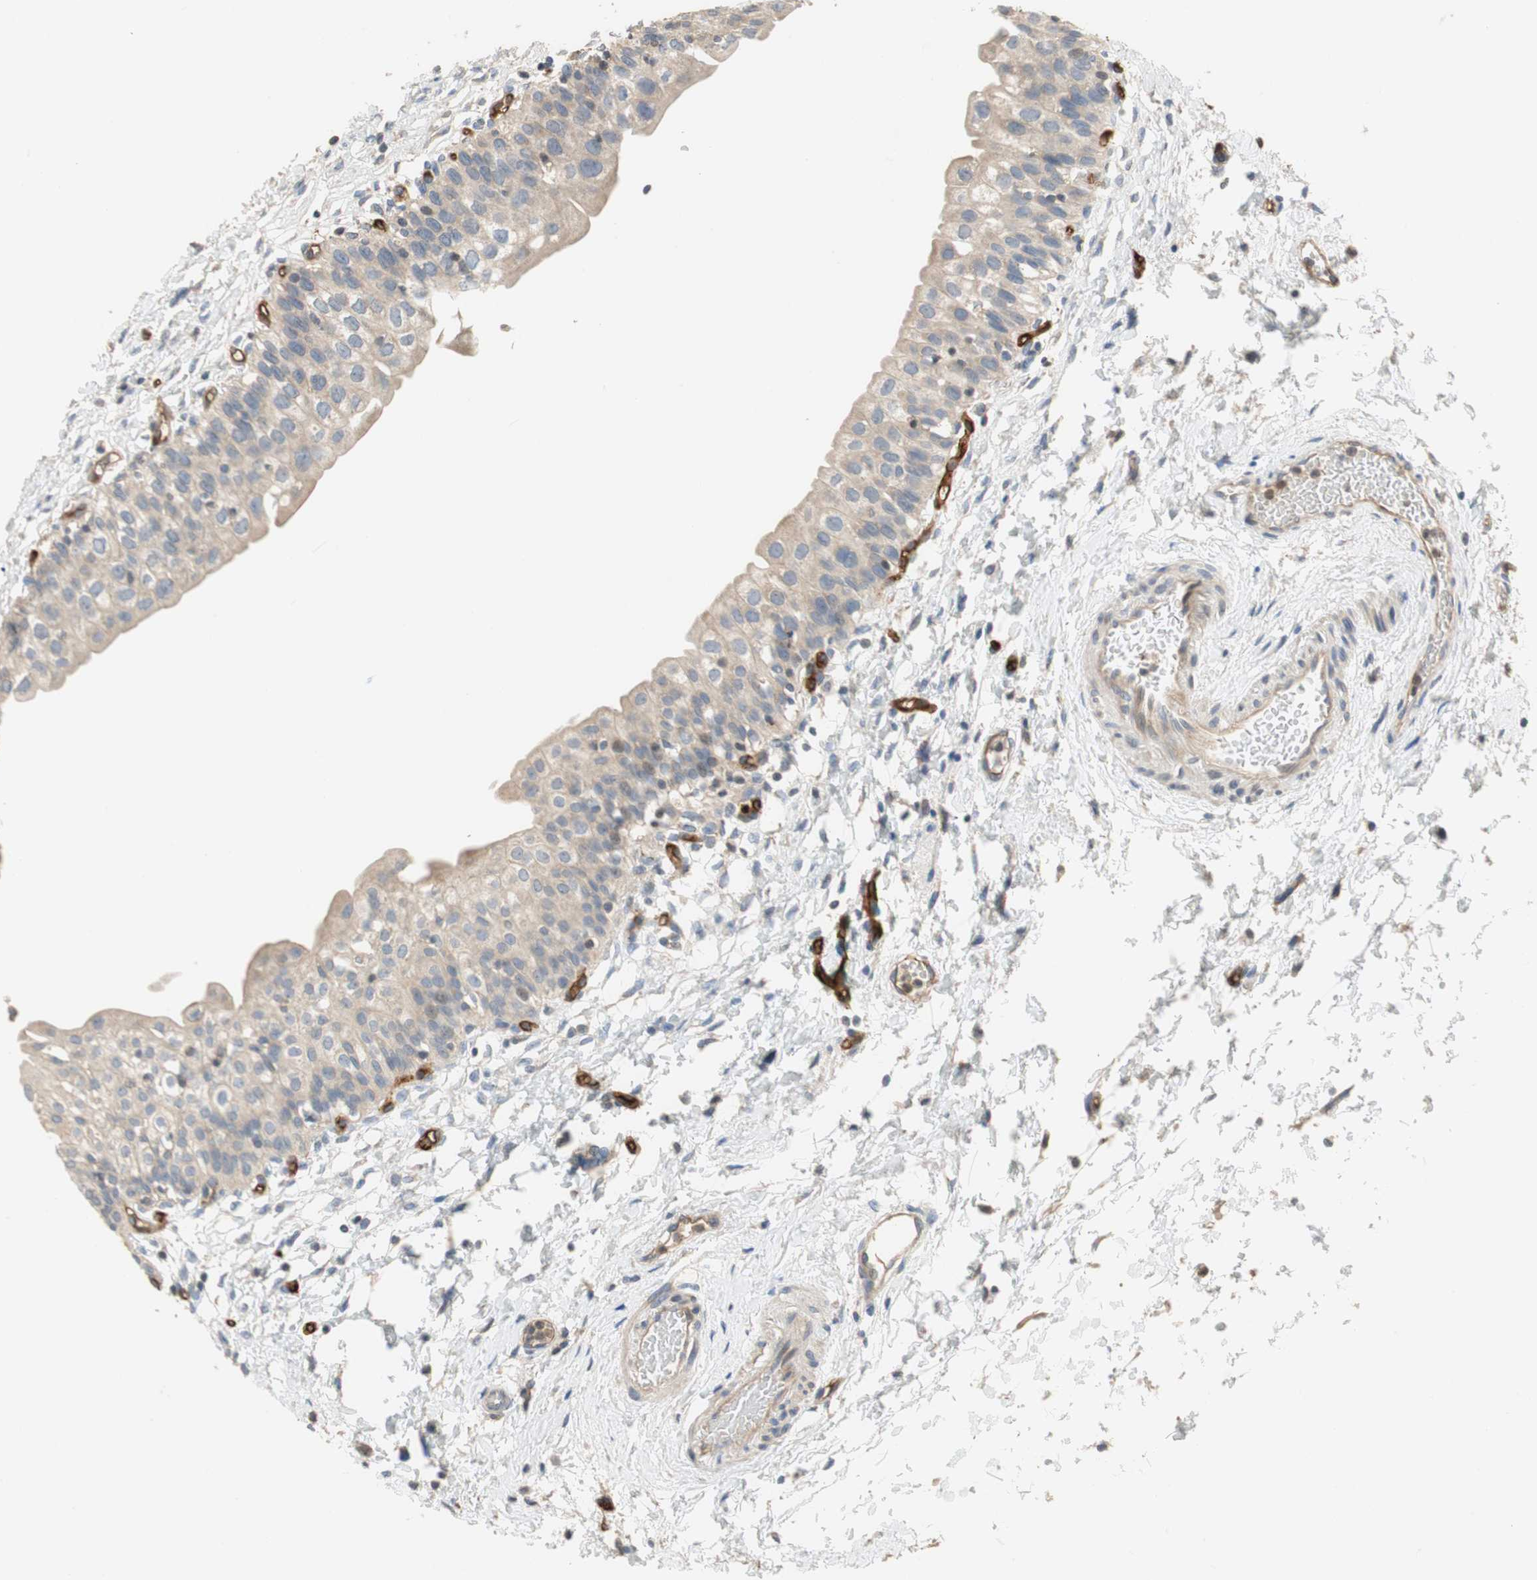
{"staining": {"intensity": "weak", "quantity": ">75%", "location": "cytoplasmic/membranous"}, "tissue": "urinary bladder", "cell_type": "Urothelial cells", "image_type": "normal", "snomed": [{"axis": "morphology", "description": "Normal tissue, NOS"}, {"axis": "topography", "description": "Urinary bladder"}], "caption": "Weak cytoplasmic/membranous staining for a protein is present in about >75% of urothelial cells of benign urinary bladder using immunohistochemistry (IHC).", "gene": "ALPL", "patient": {"sex": "male", "age": 55}}